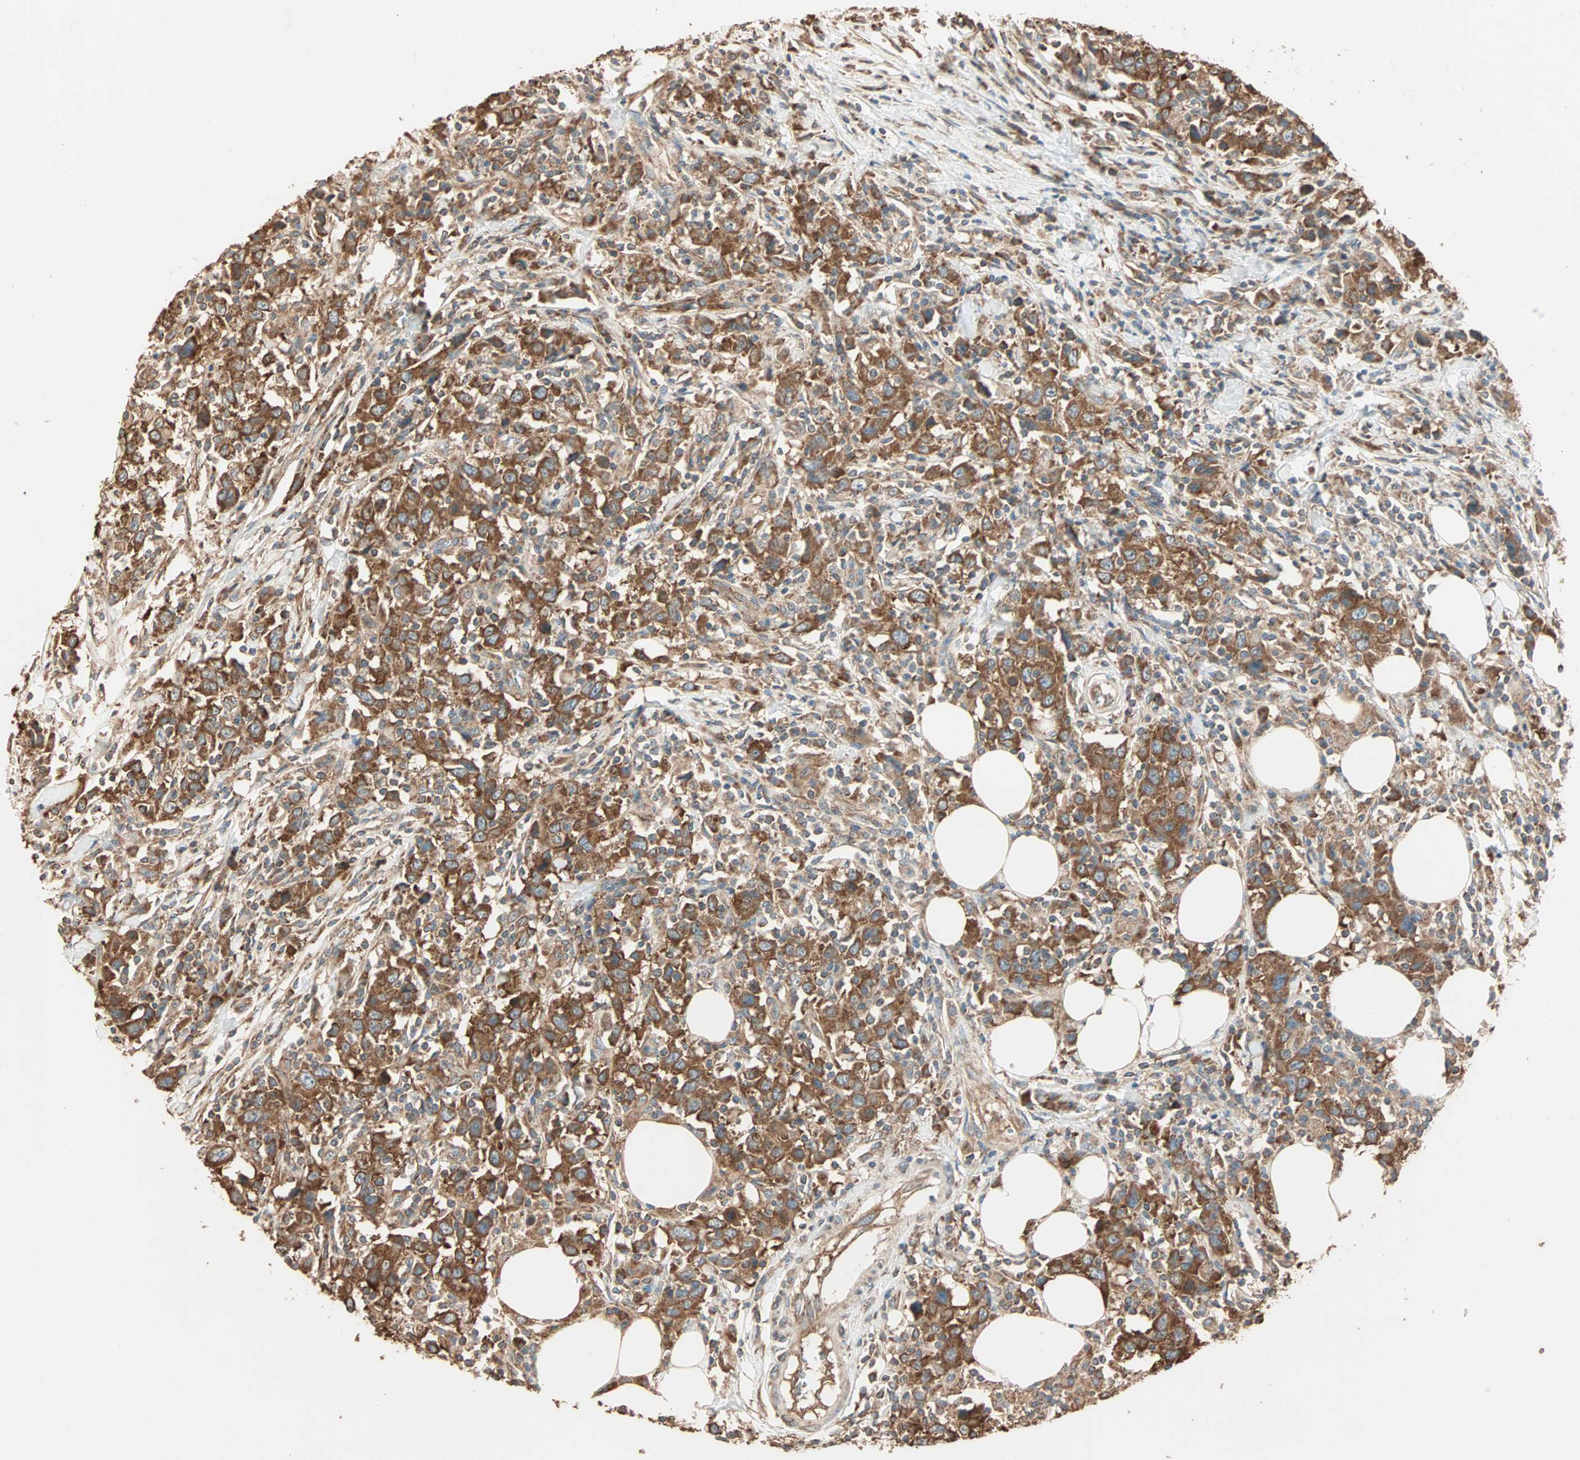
{"staining": {"intensity": "strong", "quantity": ">75%", "location": "cytoplasmic/membranous"}, "tissue": "urothelial cancer", "cell_type": "Tumor cells", "image_type": "cancer", "snomed": [{"axis": "morphology", "description": "Urothelial carcinoma, High grade"}, {"axis": "topography", "description": "Urinary bladder"}], "caption": "Immunohistochemical staining of urothelial carcinoma (high-grade) demonstrates high levels of strong cytoplasmic/membranous protein staining in about >75% of tumor cells.", "gene": "EIF4G2", "patient": {"sex": "male", "age": 61}}